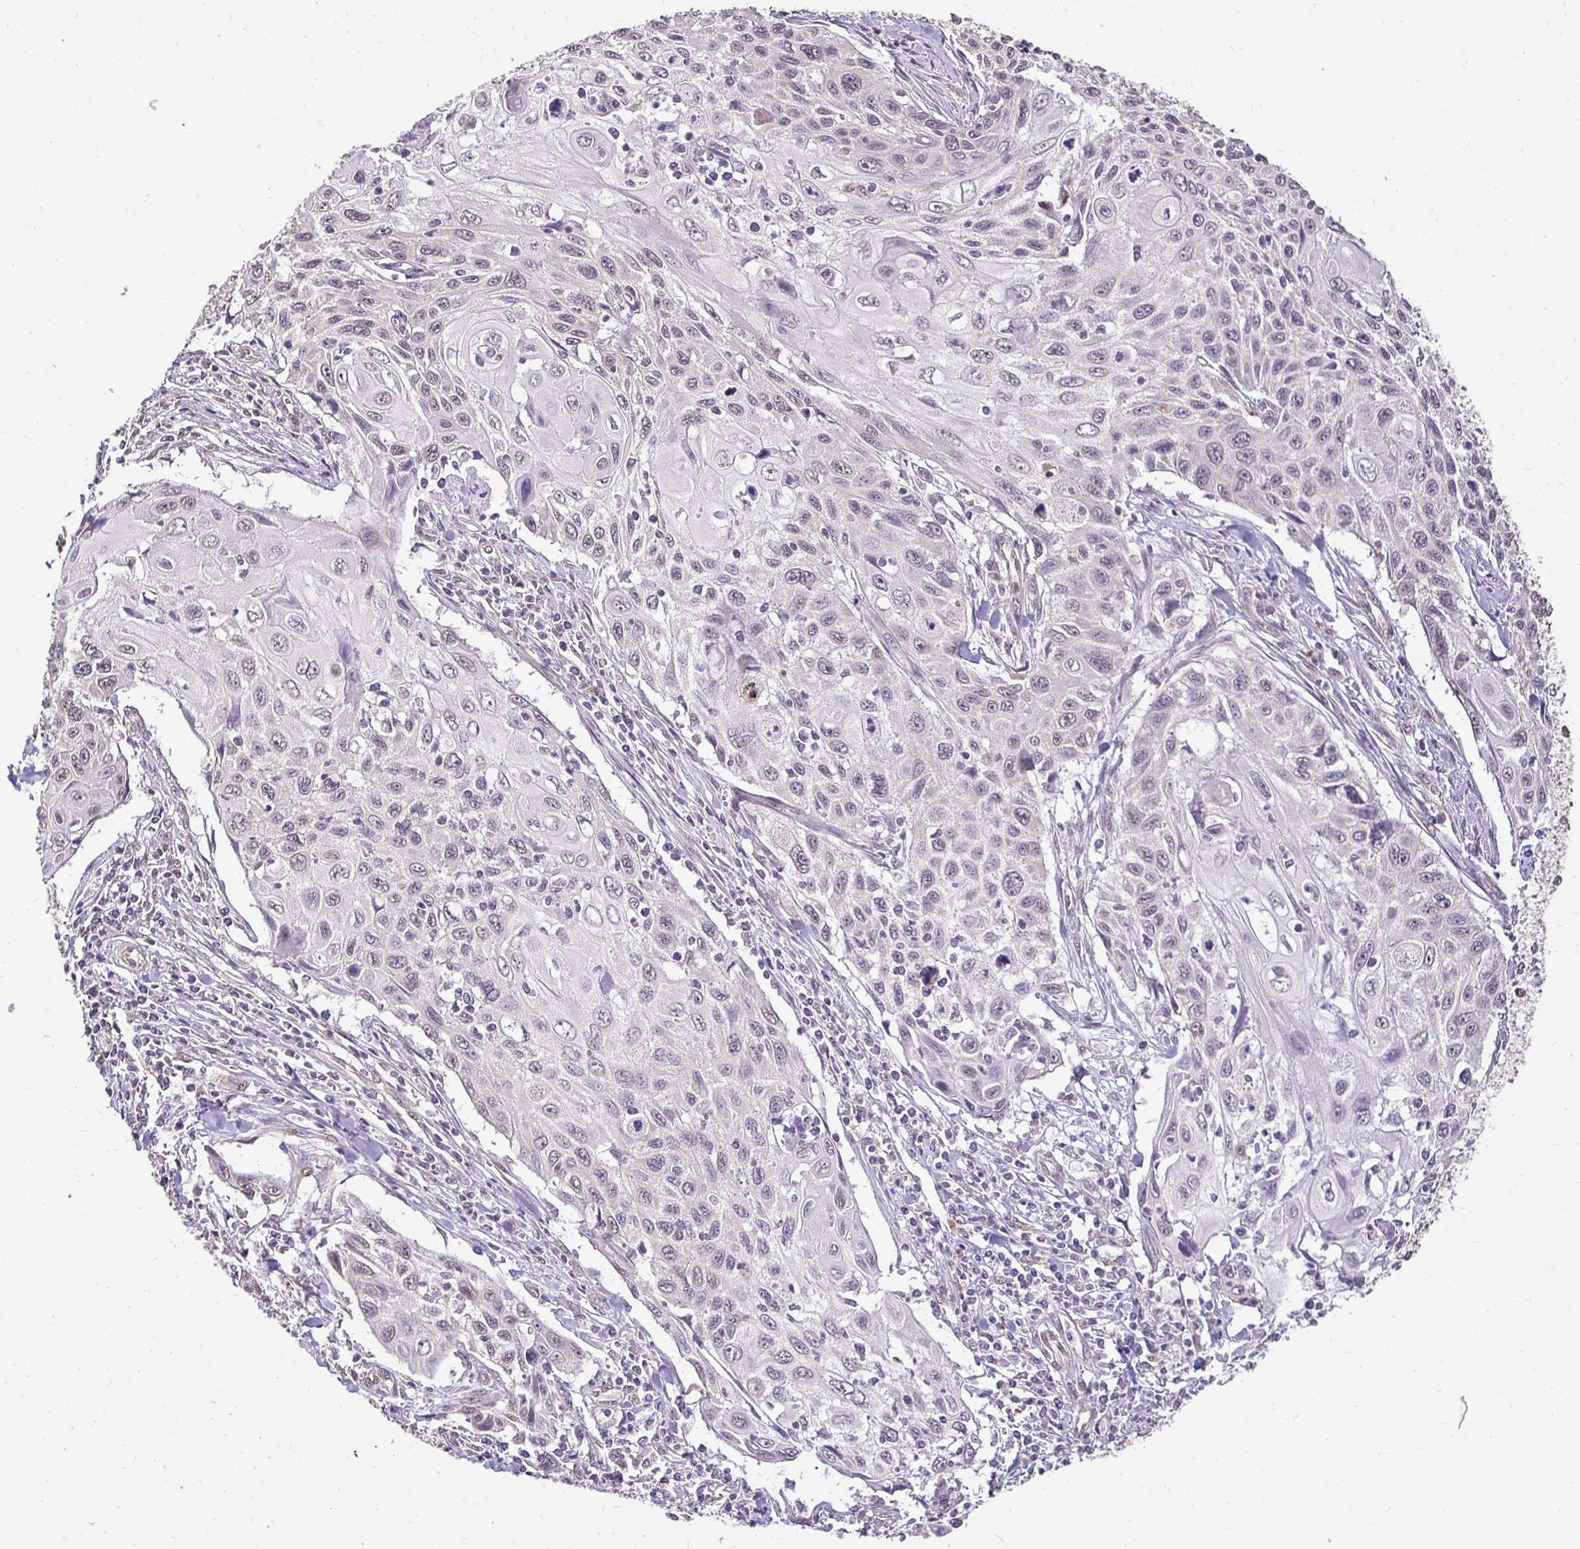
{"staining": {"intensity": "negative", "quantity": "none", "location": "none"}, "tissue": "cervical cancer", "cell_type": "Tumor cells", "image_type": "cancer", "snomed": [{"axis": "morphology", "description": "Squamous cell carcinoma, NOS"}, {"axis": "topography", "description": "Cervix"}], "caption": "A histopathology image of human cervical squamous cell carcinoma is negative for staining in tumor cells.", "gene": "RHEBL1", "patient": {"sex": "female", "age": 70}}